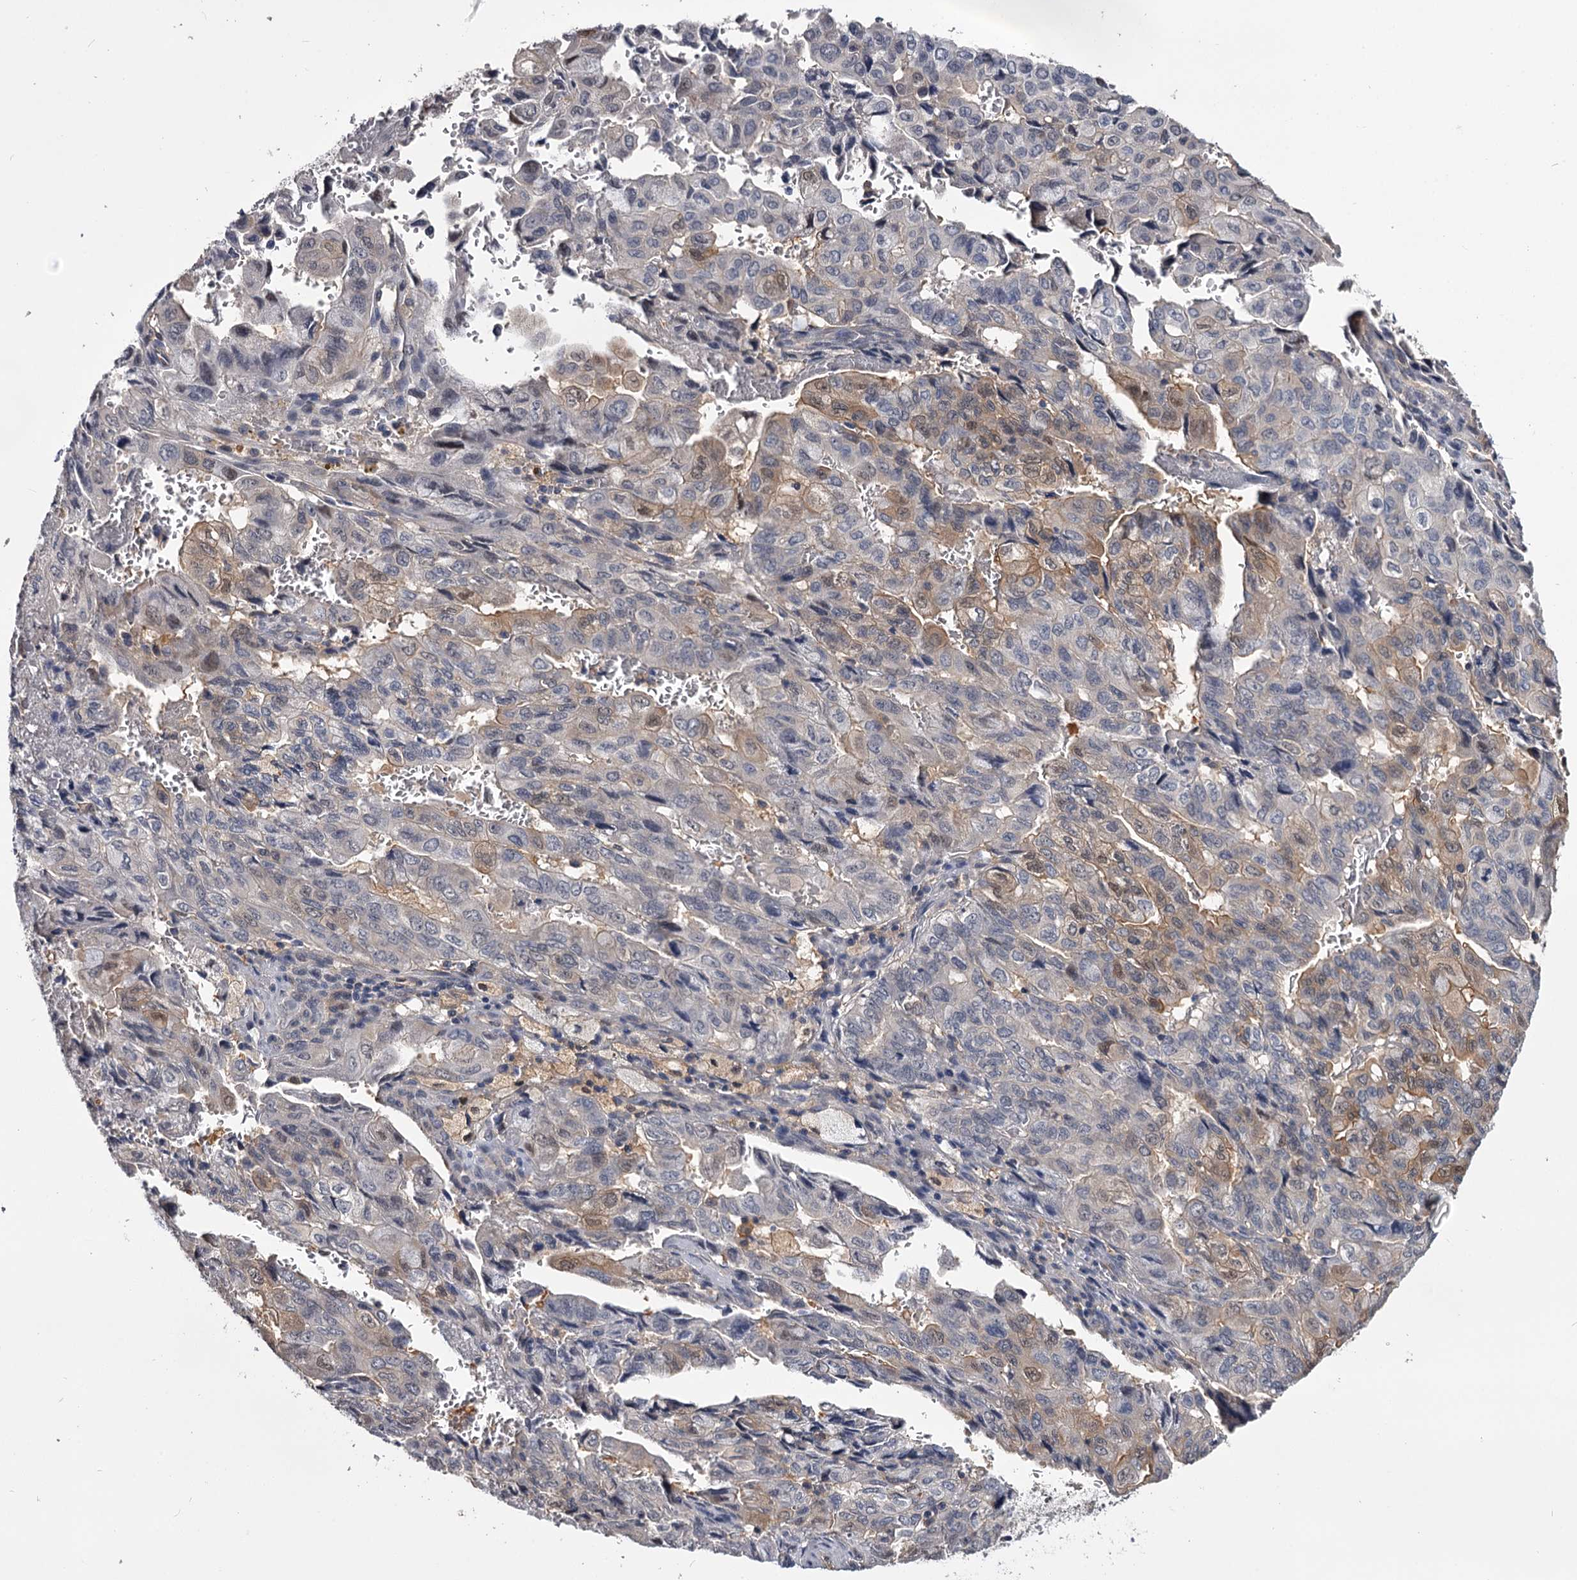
{"staining": {"intensity": "weak", "quantity": "<25%", "location": "cytoplasmic/membranous,nuclear"}, "tissue": "pancreatic cancer", "cell_type": "Tumor cells", "image_type": "cancer", "snomed": [{"axis": "morphology", "description": "Adenocarcinoma, NOS"}, {"axis": "topography", "description": "Pancreas"}], "caption": "There is no significant positivity in tumor cells of pancreatic adenocarcinoma.", "gene": "GSTO1", "patient": {"sex": "male", "age": 59}}